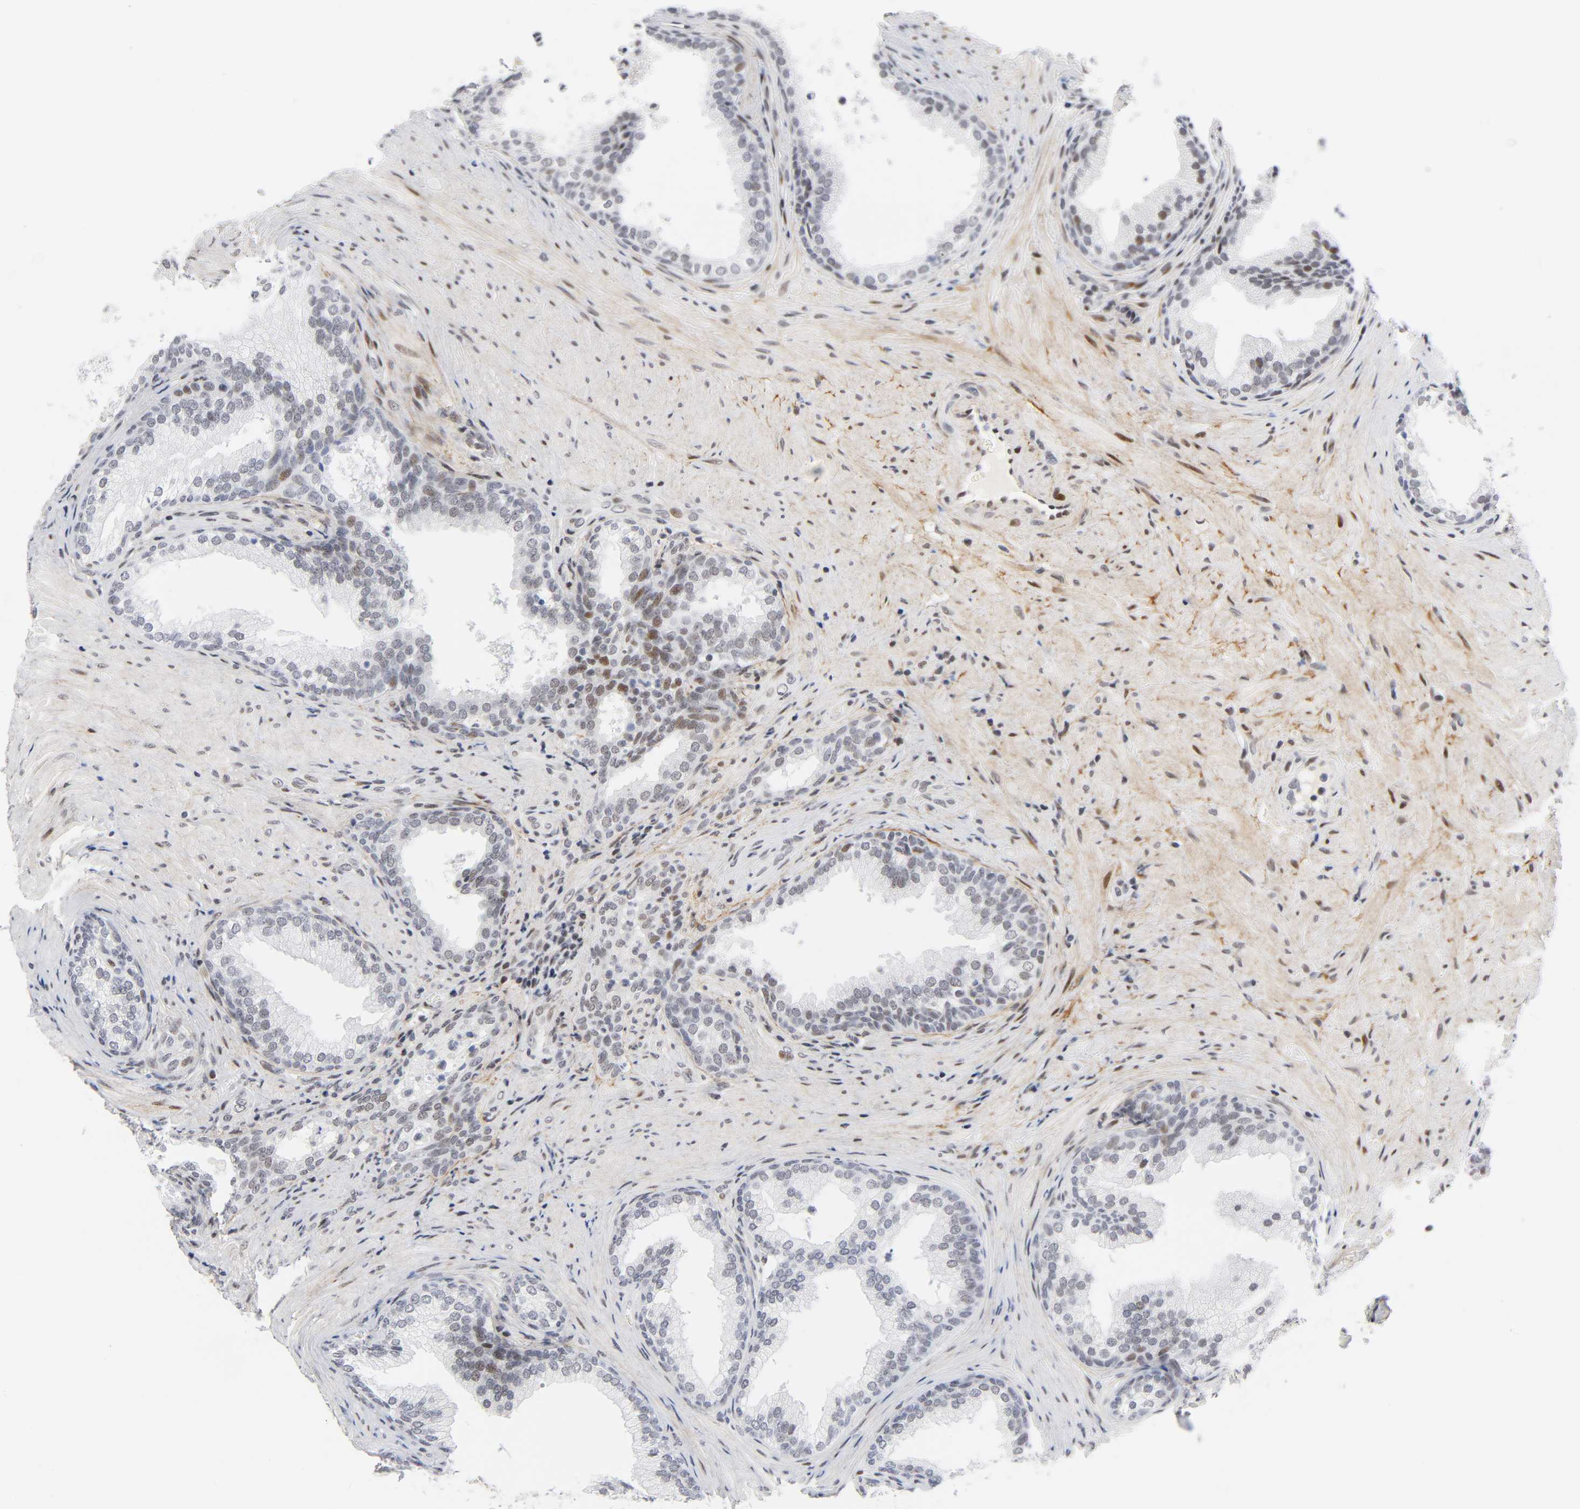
{"staining": {"intensity": "moderate", "quantity": "<25%", "location": "nuclear"}, "tissue": "prostate", "cell_type": "Glandular cells", "image_type": "normal", "snomed": [{"axis": "morphology", "description": "Normal tissue, NOS"}, {"axis": "topography", "description": "Prostate"}], "caption": "Prostate stained with immunohistochemistry (IHC) demonstrates moderate nuclear staining in about <25% of glandular cells.", "gene": "DIDO1", "patient": {"sex": "male", "age": 76}}